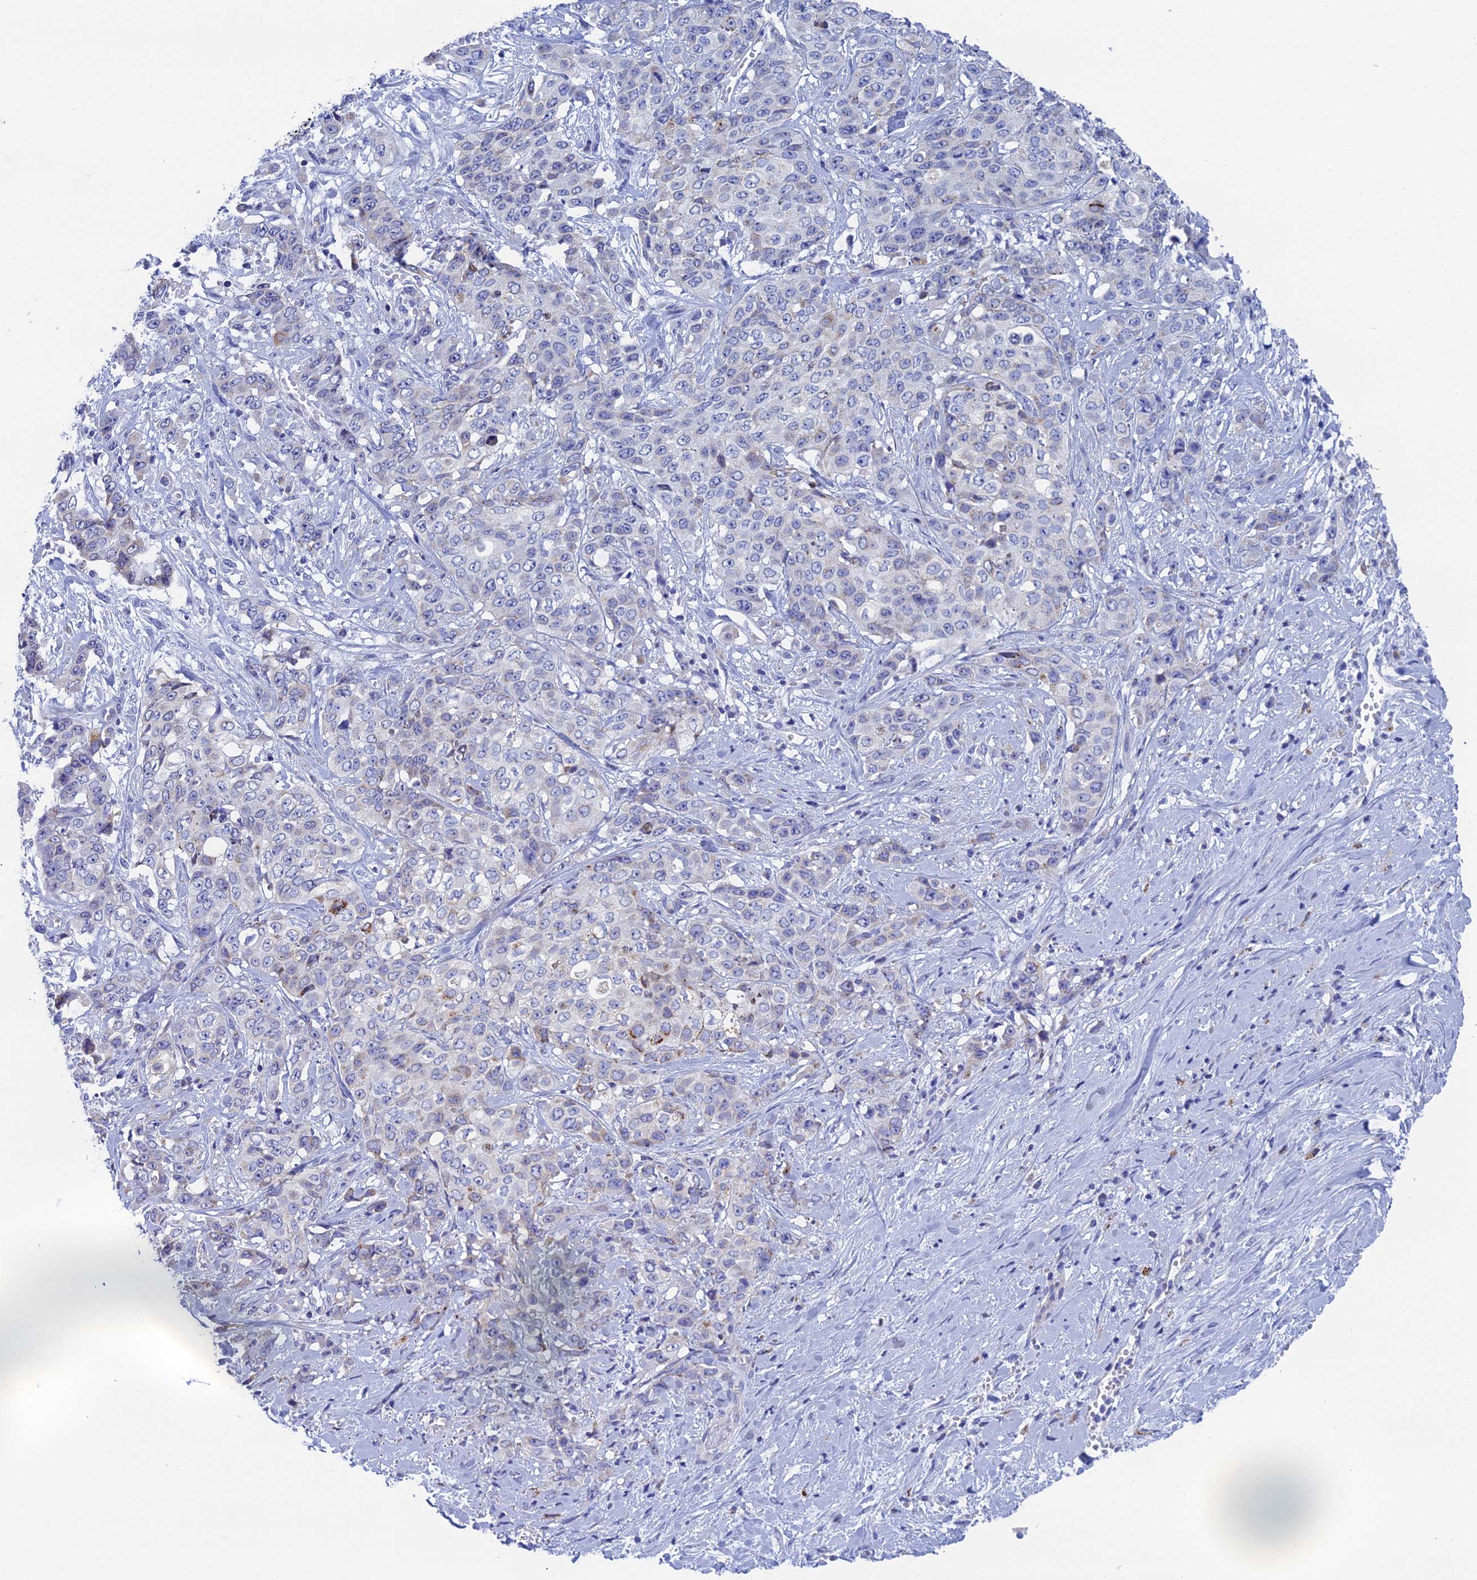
{"staining": {"intensity": "negative", "quantity": "none", "location": "none"}, "tissue": "stomach cancer", "cell_type": "Tumor cells", "image_type": "cancer", "snomed": [{"axis": "morphology", "description": "Adenocarcinoma, NOS"}, {"axis": "topography", "description": "Stomach, upper"}], "caption": "Human stomach cancer (adenocarcinoma) stained for a protein using immunohistochemistry exhibits no positivity in tumor cells.", "gene": "CFAP210", "patient": {"sex": "male", "age": 62}}